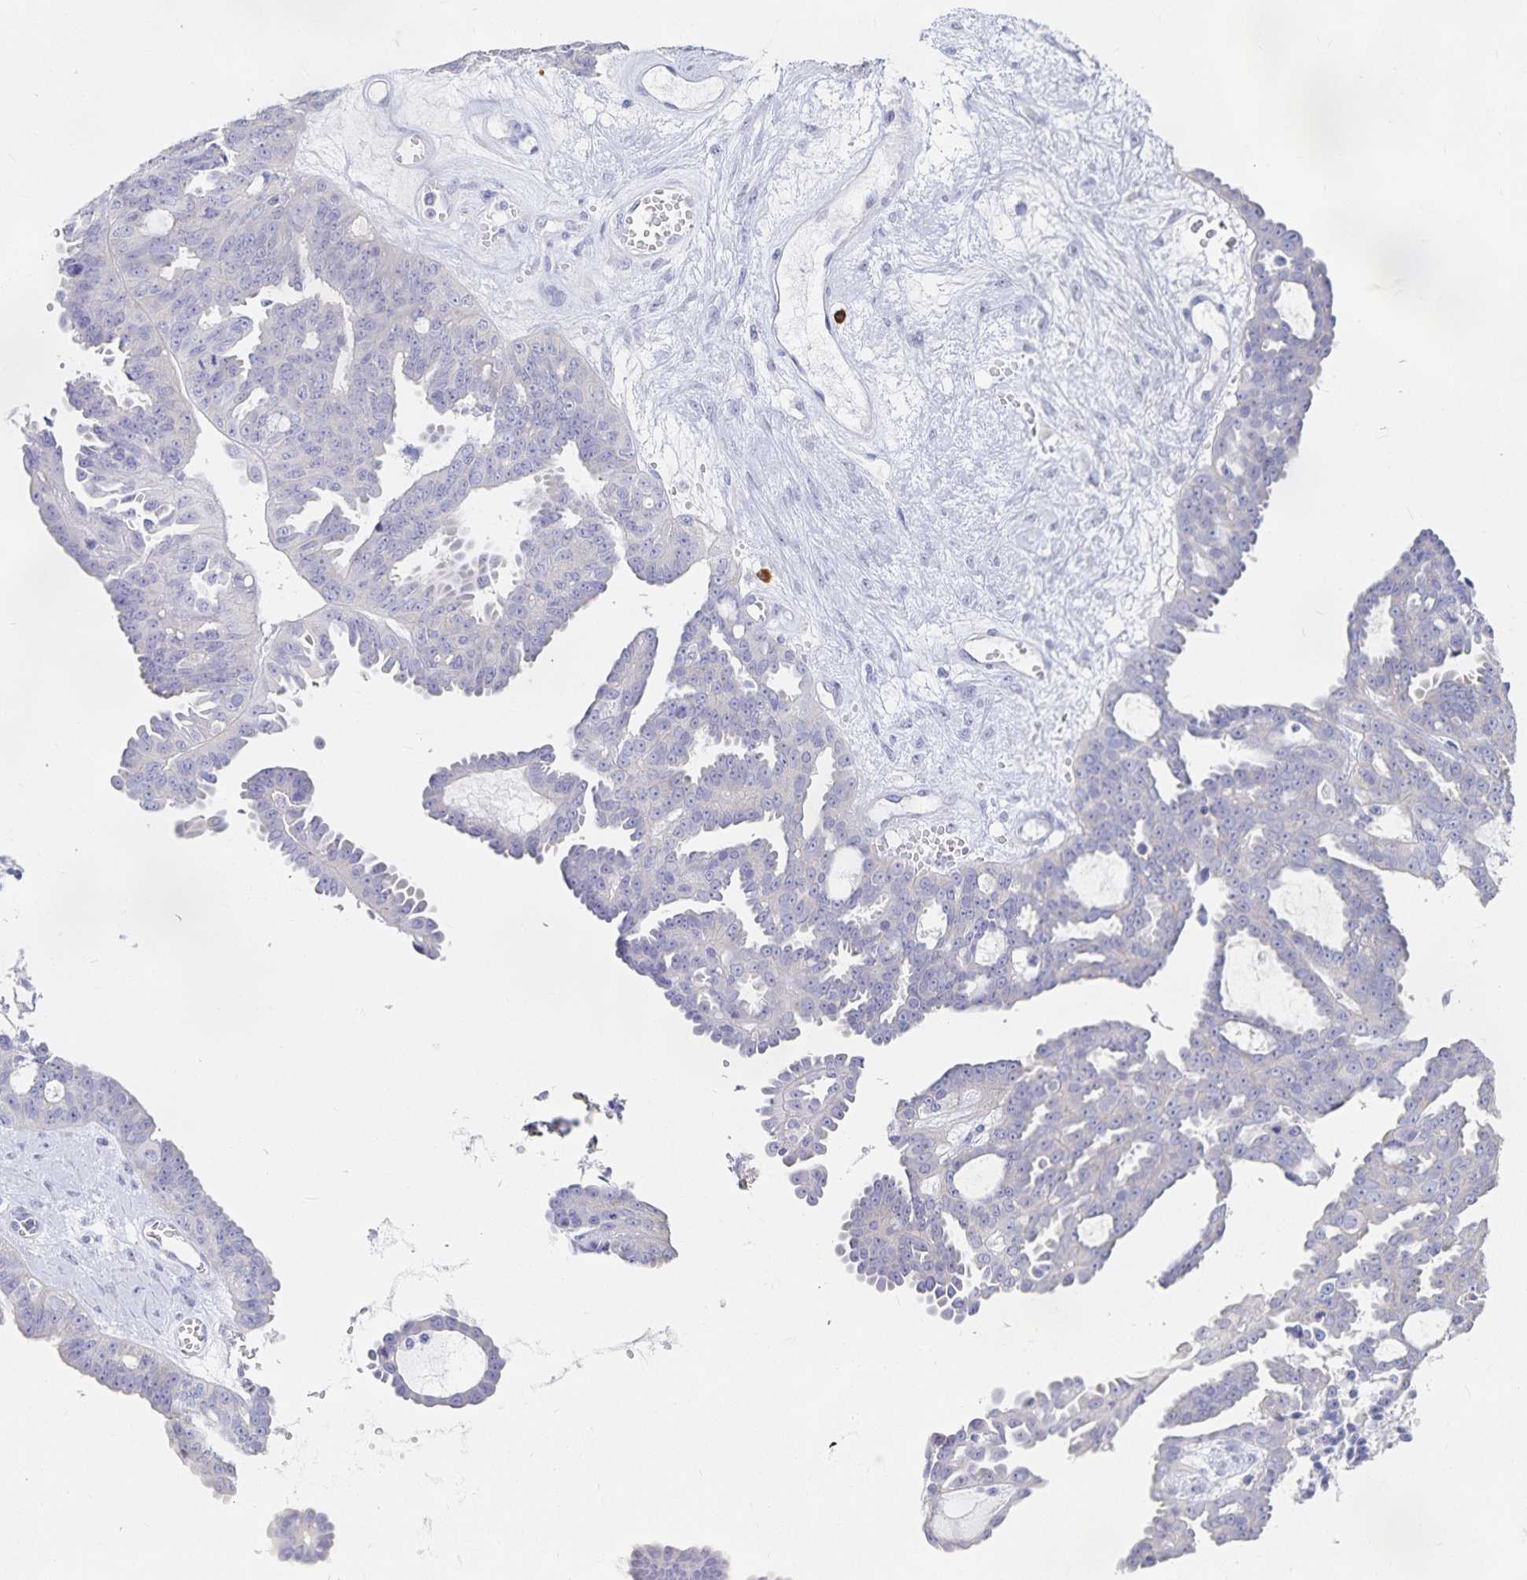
{"staining": {"intensity": "negative", "quantity": "none", "location": "none"}, "tissue": "ovarian cancer", "cell_type": "Tumor cells", "image_type": "cancer", "snomed": [{"axis": "morphology", "description": "Cystadenocarcinoma, serous, NOS"}, {"axis": "topography", "description": "Ovary"}], "caption": "Immunohistochemical staining of ovarian serous cystadenocarcinoma reveals no significant staining in tumor cells.", "gene": "TNIP1", "patient": {"sex": "female", "age": 71}}